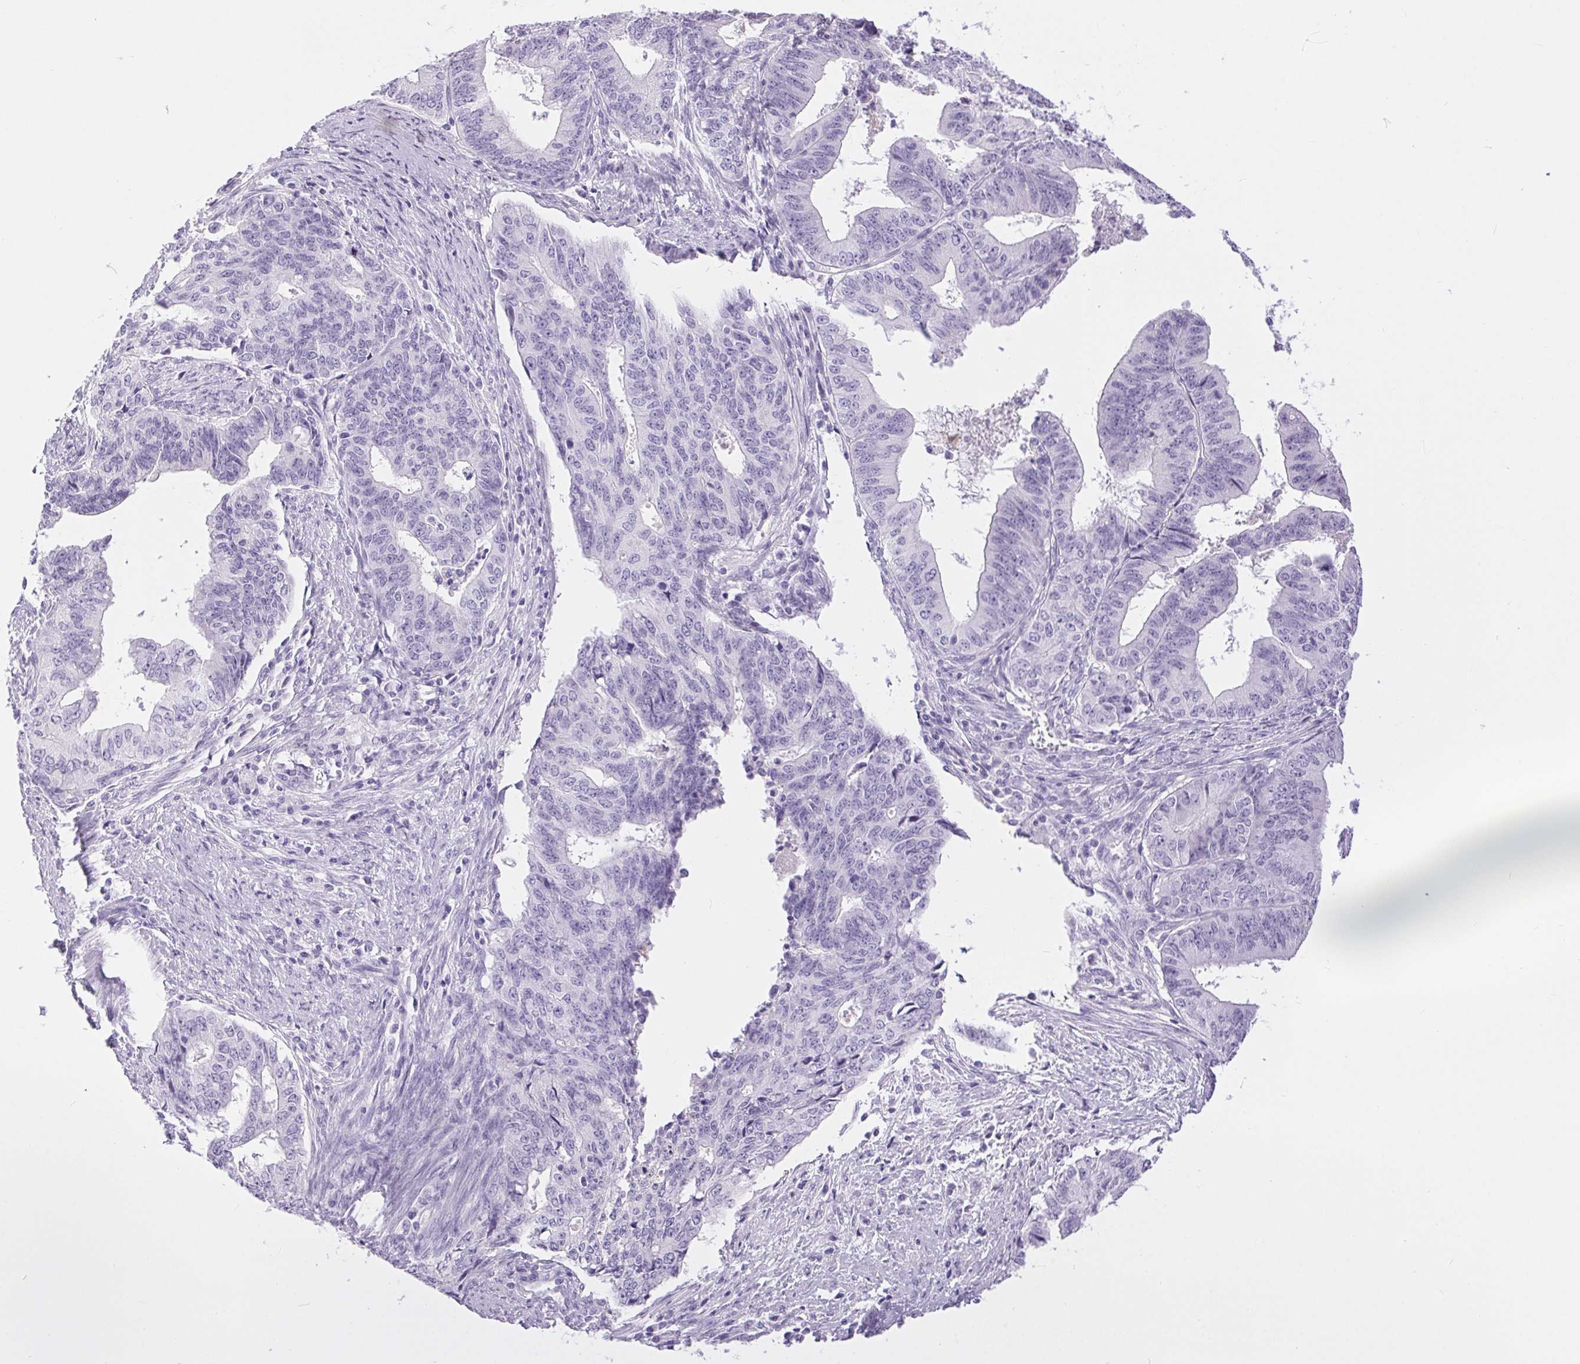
{"staining": {"intensity": "negative", "quantity": "none", "location": "none"}, "tissue": "endometrial cancer", "cell_type": "Tumor cells", "image_type": "cancer", "snomed": [{"axis": "morphology", "description": "Adenocarcinoma, NOS"}, {"axis": "topography", "description": "Endometrium"}], "caption": "There is no significant positivity in tumor cells of endometrial adenocarcinoma.", "gene": "XDH", "patient": {"sex": "female", "age": 65}}